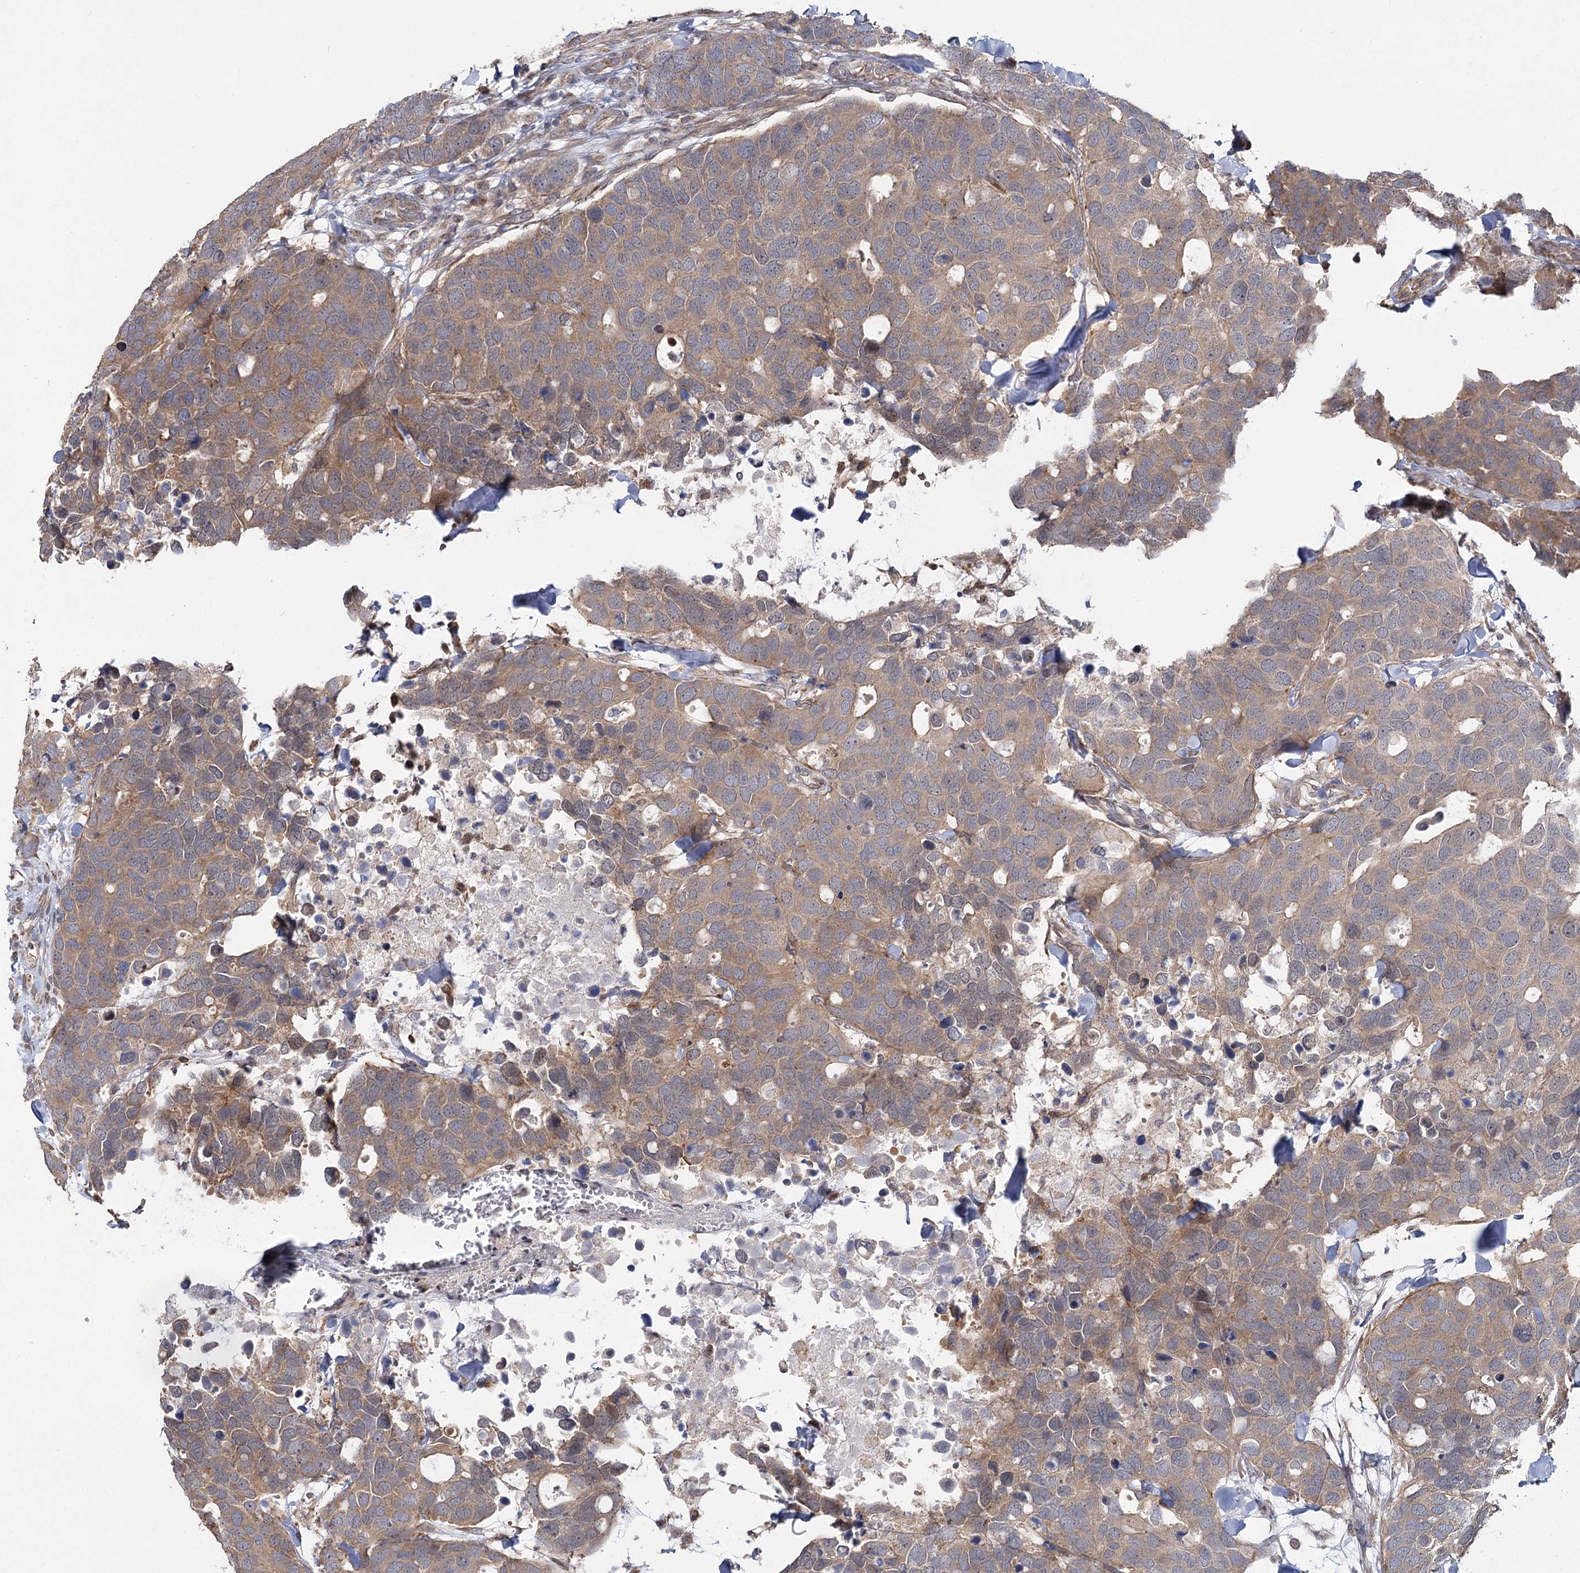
{"staining": {"intensity": "weak", "quantity": "25%-75%", "location": "cytoplasmic/membranous"}, "tissue": "breast cancer", "cell_type": "Tumor cells", "image_type": "cancer", "snomed": [{"axis": "morphology", "description": "Duct carcinoma"}, {"axis": "topography", "description": "Breast"}], "caption": "Immunohistochemical staining of human breast intraductal carcinoma demonstrates low levels of weak cytoplasmic/membranous protein expression in approximately 25%-75% of tumor cells.", "gene": "TBC1D9B", "patient": {"sex": "female", "age": 83}}